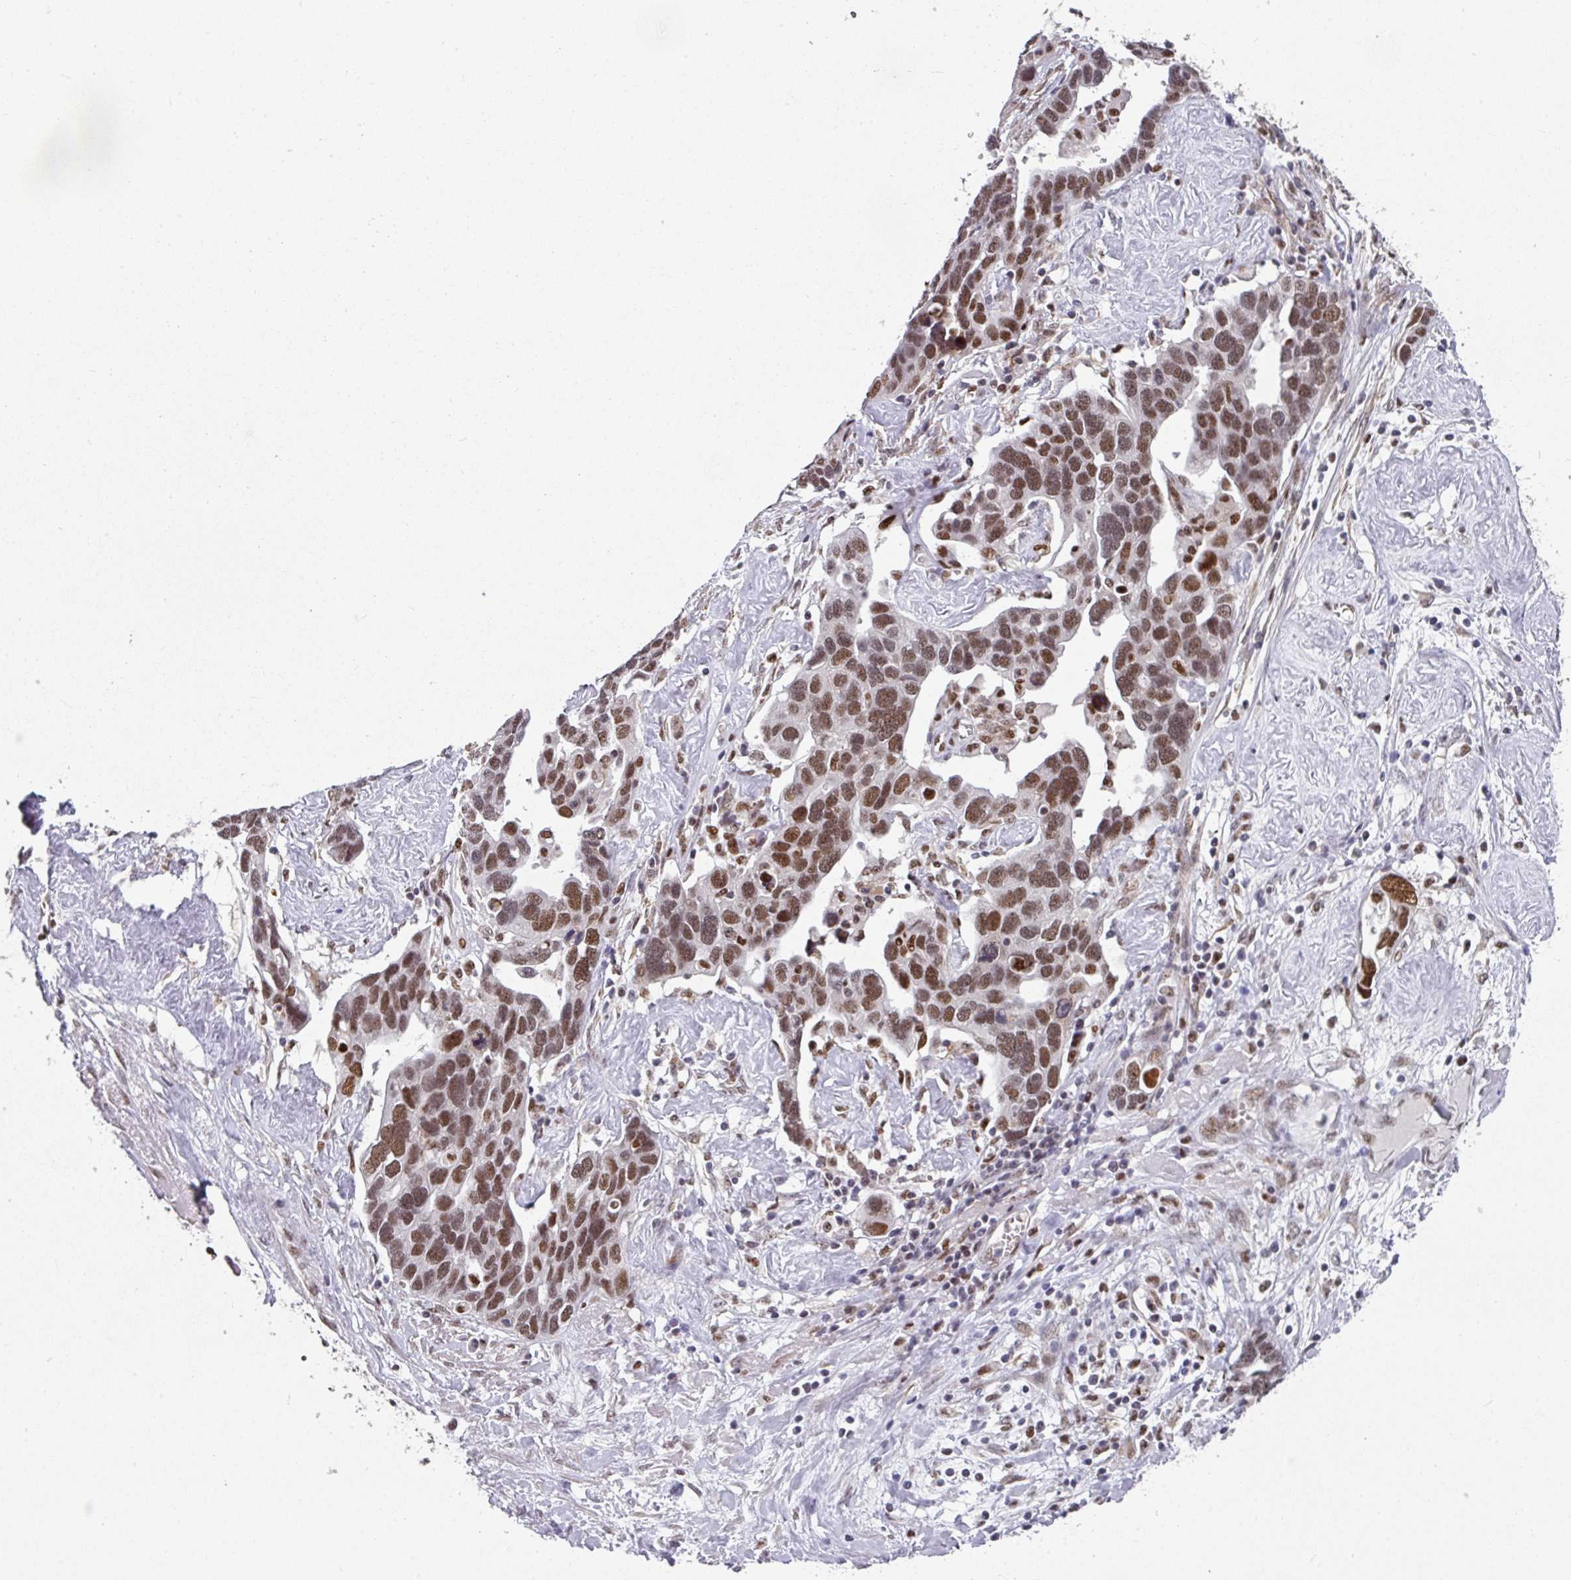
{"staining": {"intensity": "moderate", "quantity": ">75%", "location": "nuclear"}, "tissue": "ovarian cancer", "cell_type": "Tumor cells", "image_type": "cancer", "snomed": [{"axis": "morphology", "description": "Cystadenocarcinoma, serous, NOS"}, {"axis": "topography", "description": "Ovary"}], "caption": "An immunohistochemistry (IHC) histopathology image of neoplastic tissue is shown. Protein staining in brown shows moderate nuclear positivity in ovarian serous cystadenocarcinoma within tumor cells. (IHC, brightfield microscopy, high magnification).", "gene": "RAD50", "patient": {"sex": "female", "age": 54}}